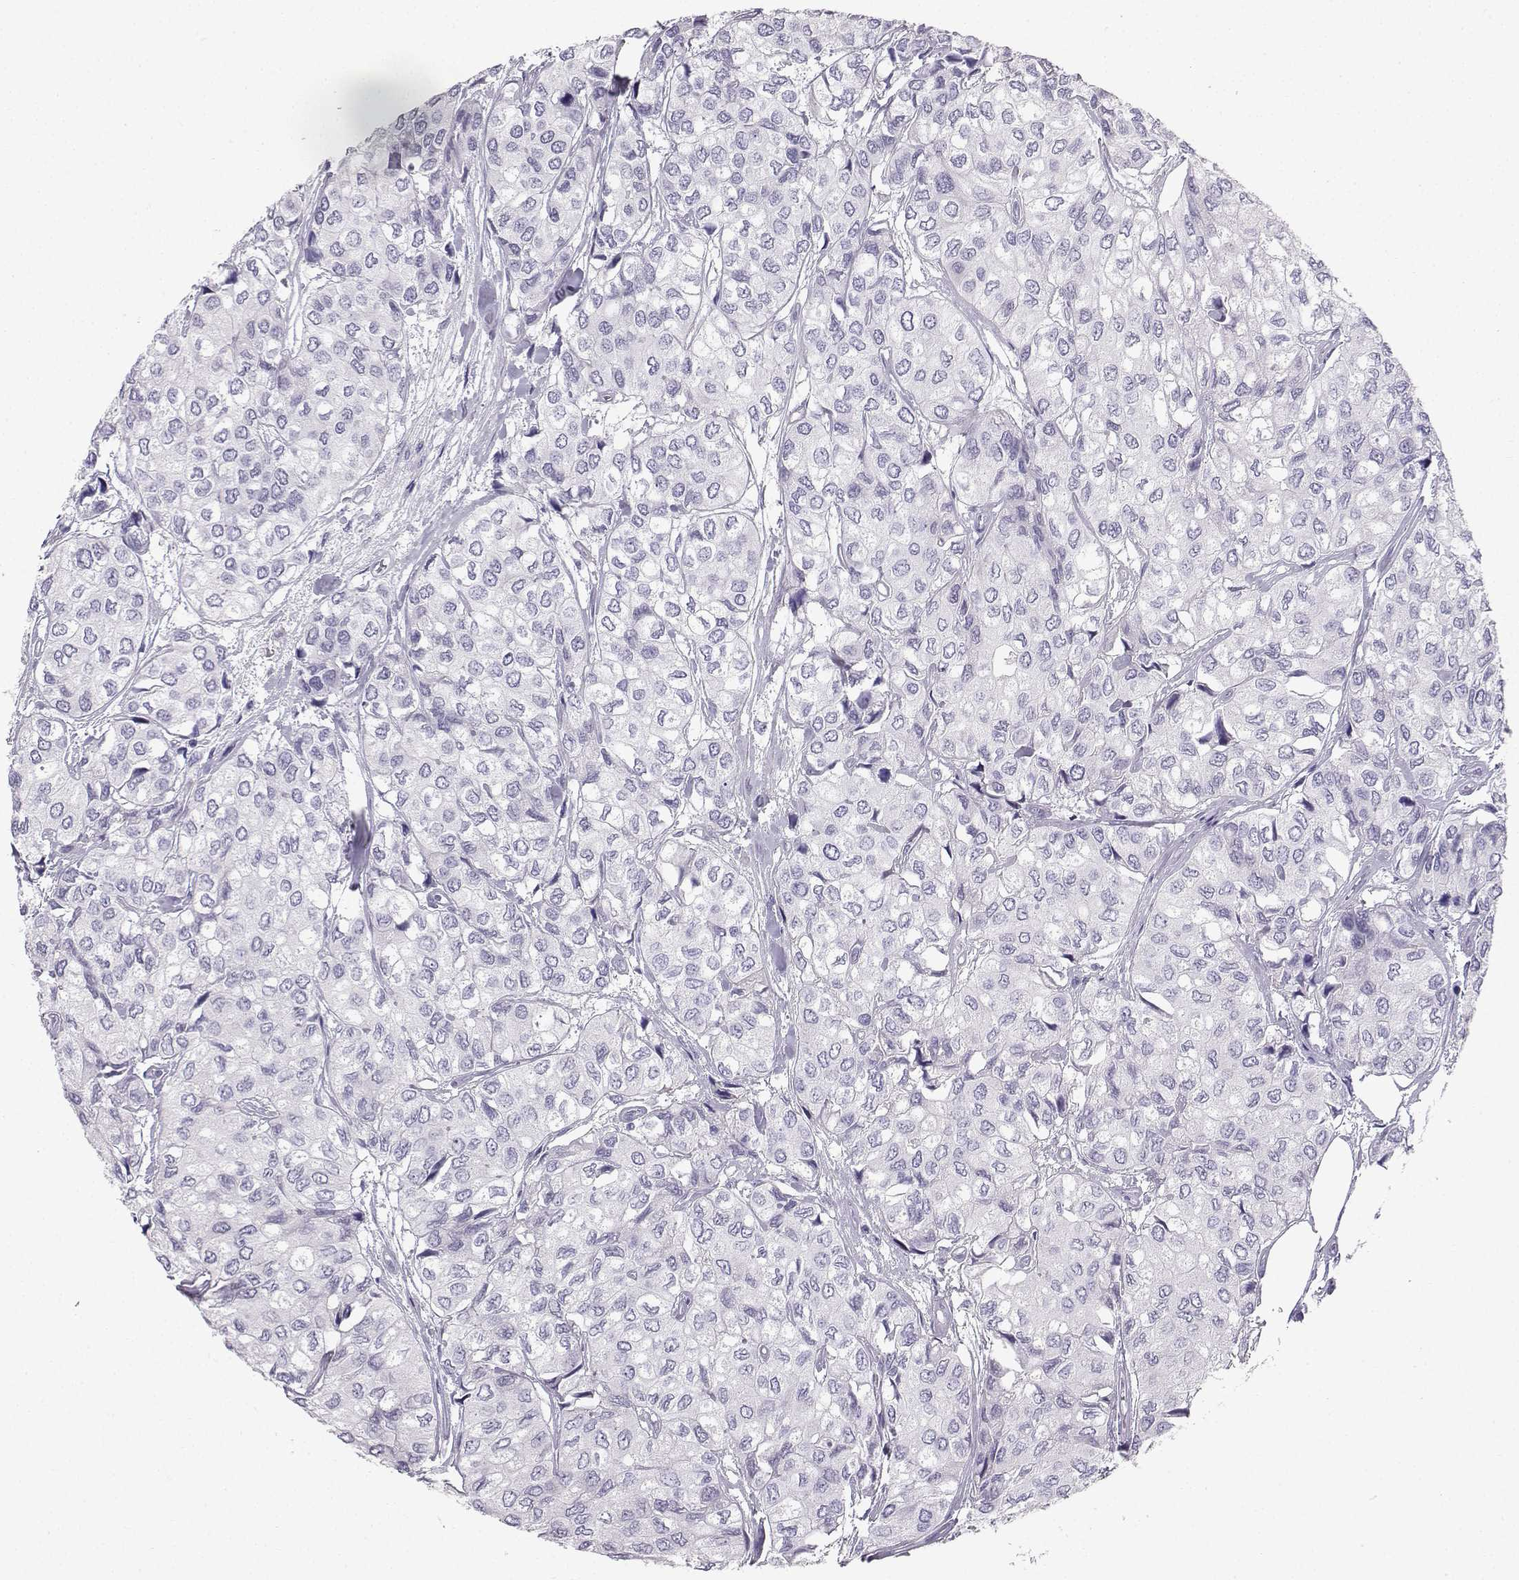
{"staining": {"intensity": "negative", "quantity": "none", "location": "none"}, "tissue": "urothelial cancer", "cell_type": "Tumor cells", "image_type": "cancer", "snomed": [{"axis": "morphology", "description": "Urothelial carcinoma, High grade"}, {"axis": "topography", "description": "Urinary bladder"}], "caption": "Immunohistochemistry (IHC) micrograph of neoplastic tissue: human high-grade urothelial carcinoma stained with DAB (3,3'-diaminobenzidine) exhibits no significant protein staining in tumor cells.", "gene": "IQCD", "patient": {"sex": "male", "age": 73}}